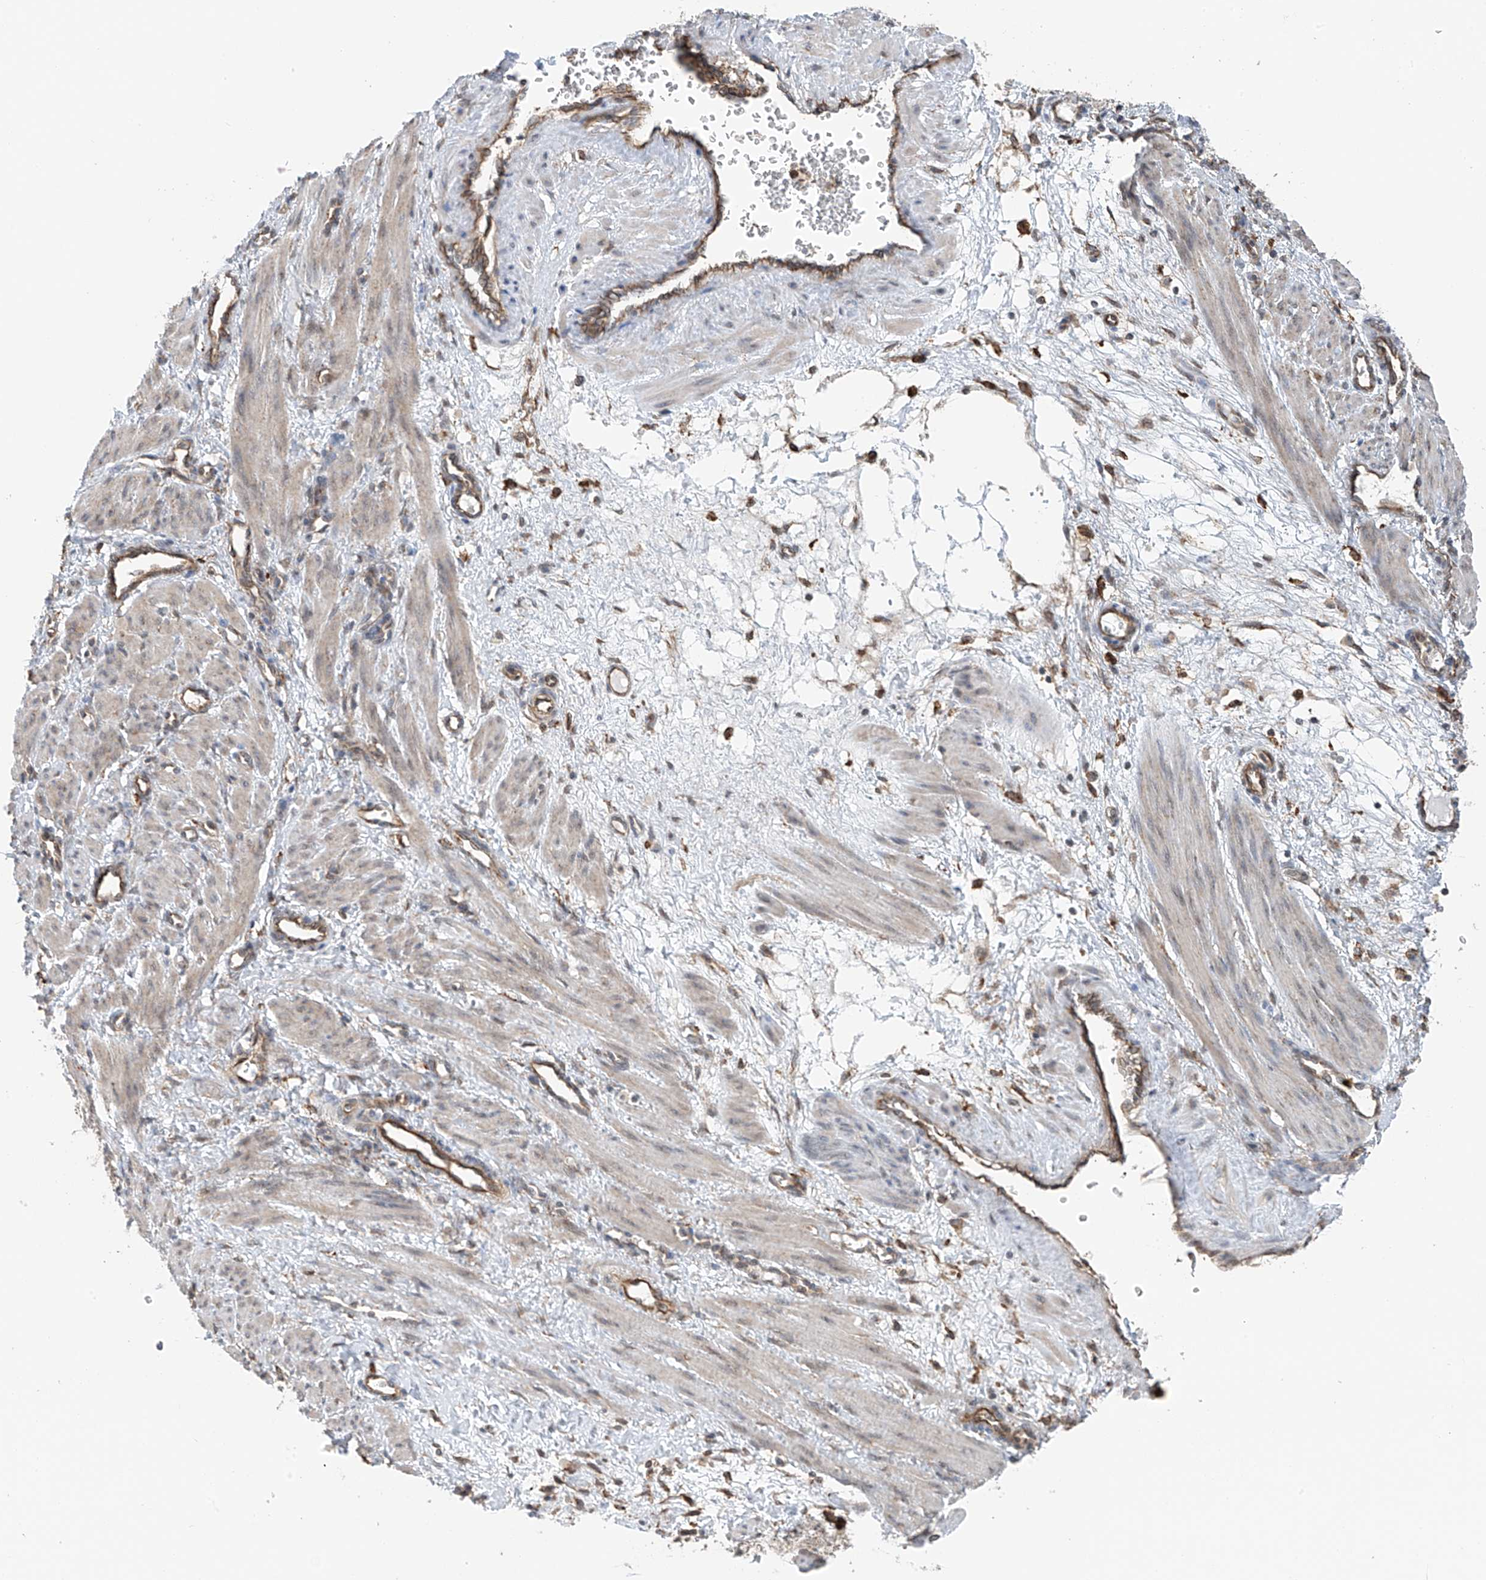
{"staining": {"intensity": "negative", "quantity": "none", "location": "none"}, "tissue": "smooth muscle", "cell_type": "Smooth muscle cells", "image_type": "normal", "snomed": [{"axis": "morphology", "description": "Normal tissue, NOS"}, {"axis": "topography", "description": "Endometrium"}], "caption": "This histopathology image is of normal smooth muscle stained with immunohistochemistry to label a protein in brown with the nuclei are counter-stained blue. There is no positivity in smooth muscle cells. (Brightfield microscopy of DAB (3,3'-diaminobenzidine) immunohistochemistry (IHC) at high magnification).", "gene": "ZNF189", "patient": {"sex": "female", "age": 33}}